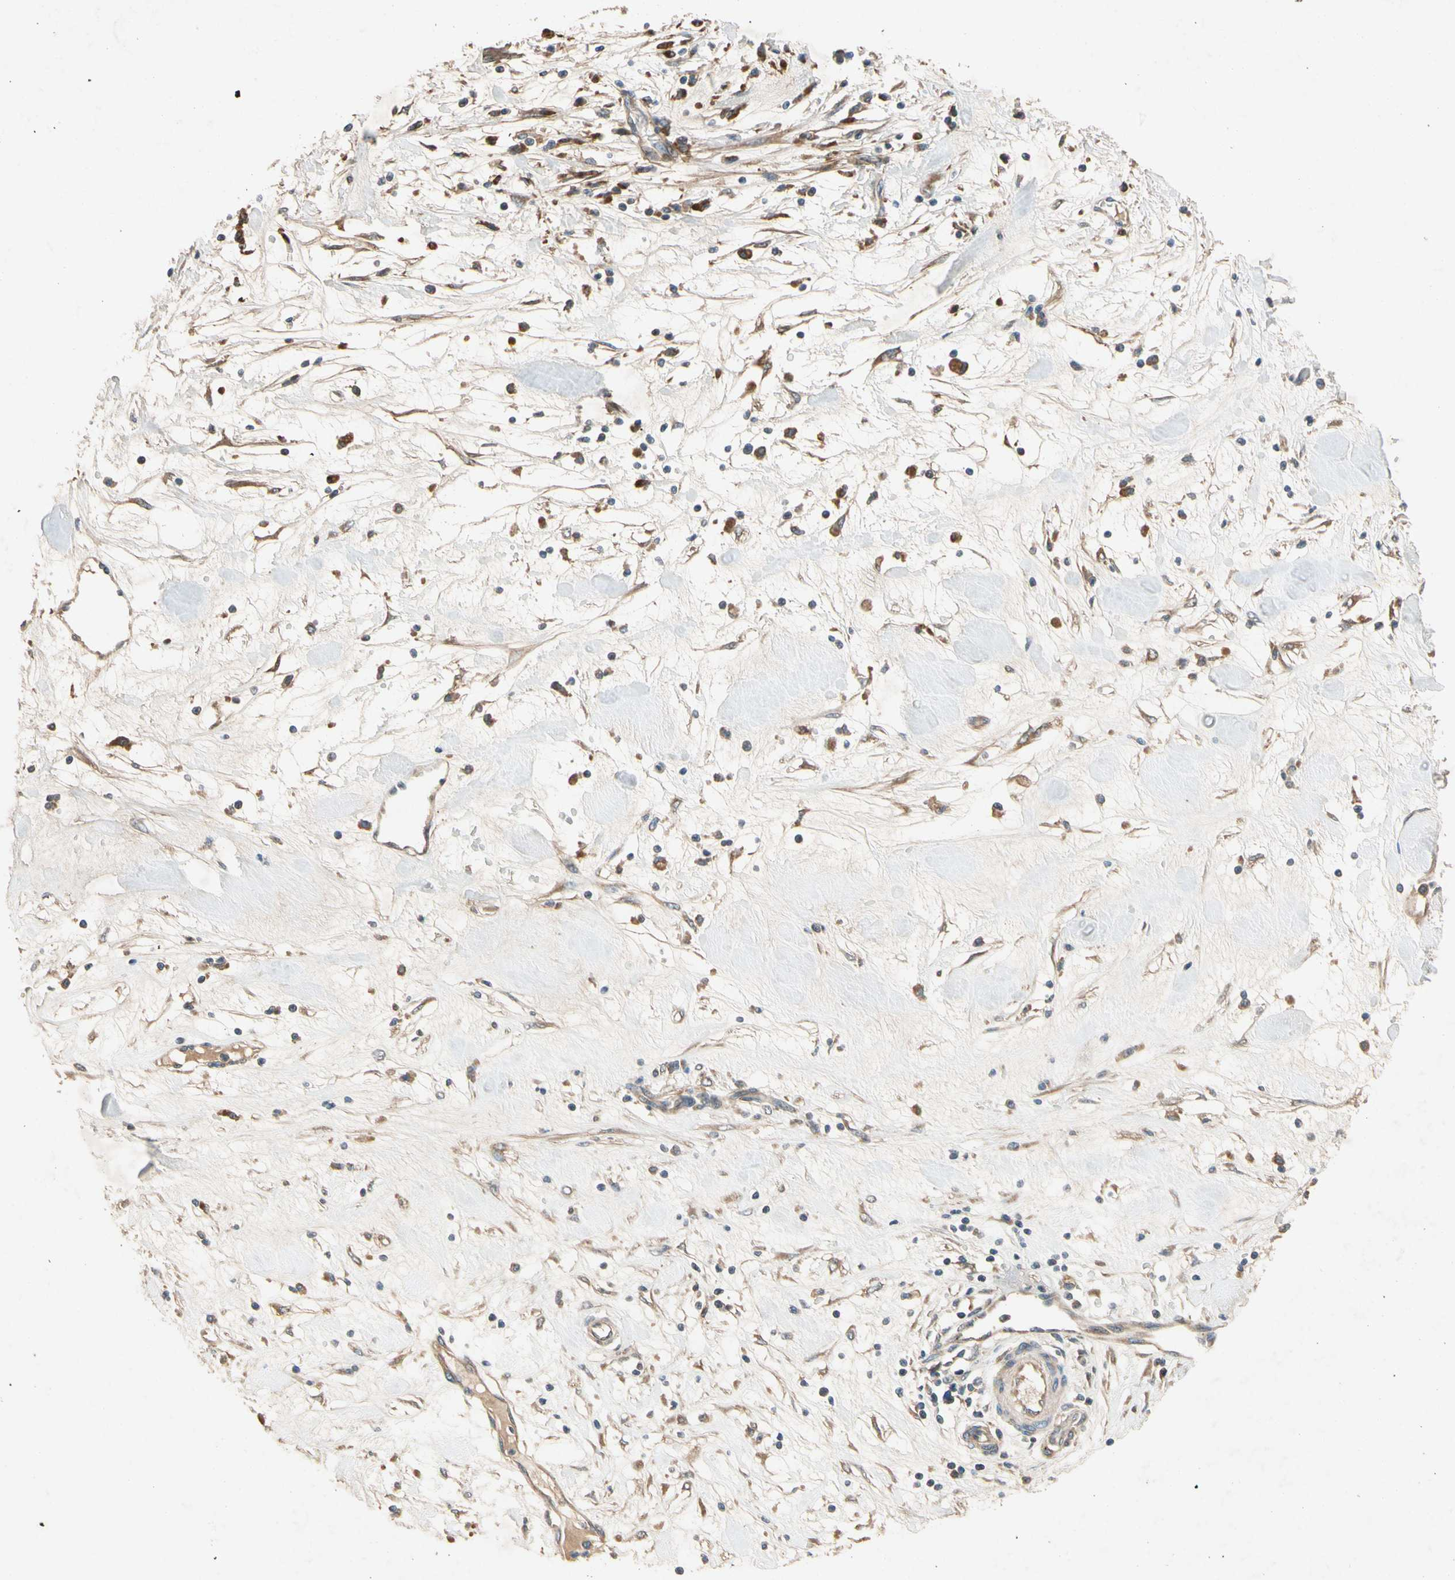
{"staining": {"intensity": "moderate", "quantity": "25%-75%", "location": "cytoplasmic/membranous"}, "tissue": "pancreatic cancer", "cell_type": "Tumor cells", "image_type": "cancer", "snomed": [{"axis": "morphology", "description": "Adenocarcinoma, NOS"}, {"axis": "topography", "description": "Pancreas"}], "caption": "Tumor cells display medium levels of moderate cytoplasmic/membranous expression in approximately 25%-75% of cells in human pancreatic cancer (adenocarcinoma).", "gene": "USP46", "patient": {"sex": "female", "age": 57}}